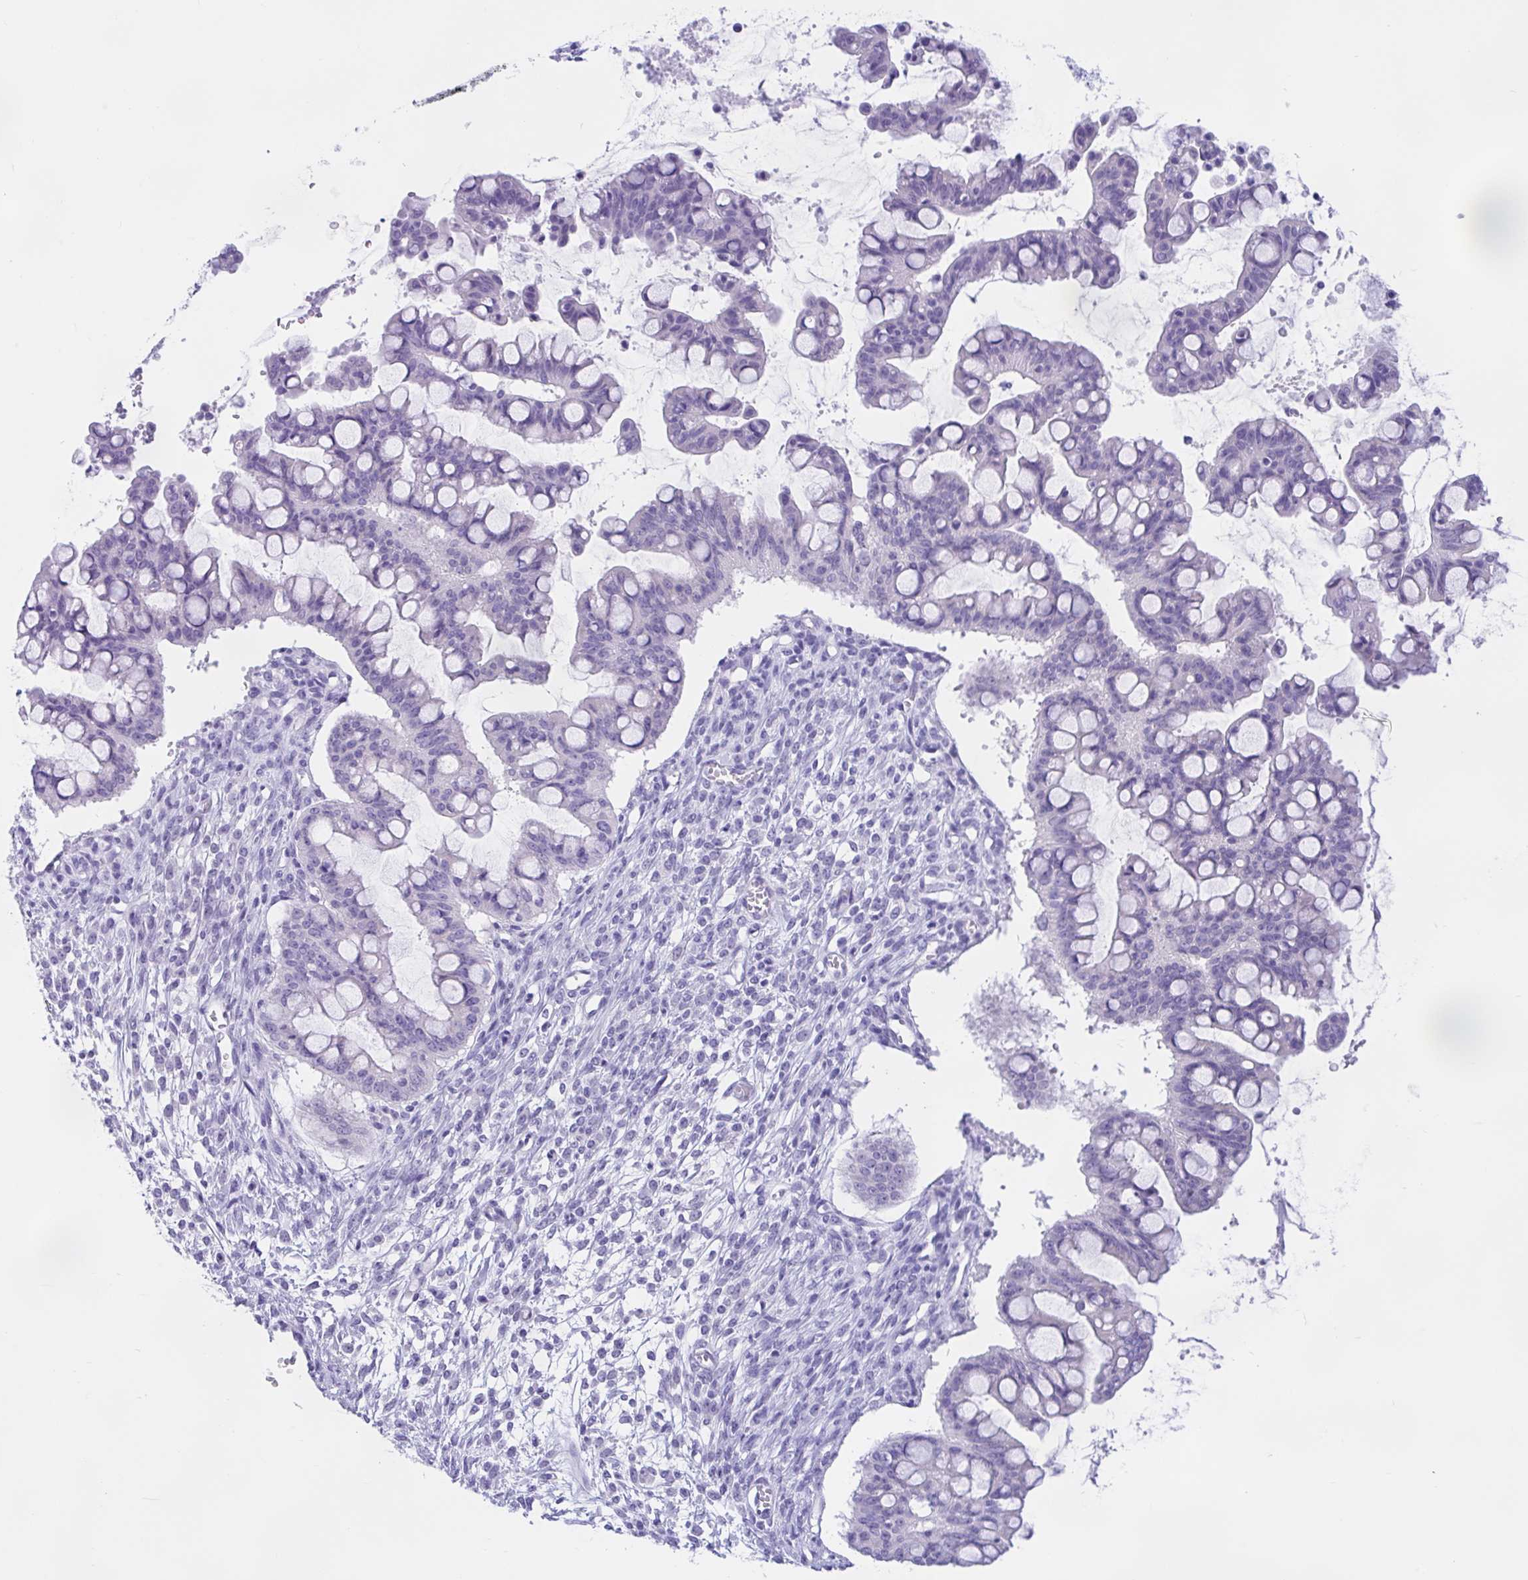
{"staining": {"intensity": "negative", "quantity": "none", "location": "none"}, "tissue": "ovarian cancer", "cell_type": "Tumor cells", "image_type": "cancer", "snomed": [{"axis": "morphology", "description": "Cystadenocarcinoma, mucinous, NOS"}, {"axis": "topography", "description": "Ovary"}], "caption": "DAB immunohistochemical staining of human mucinous cystadenocarcinoma (ovarian) displays no significant positivity in tumor cells.", "gene": "ZNF319", "patient": {"sex": "female", "age": 73}}